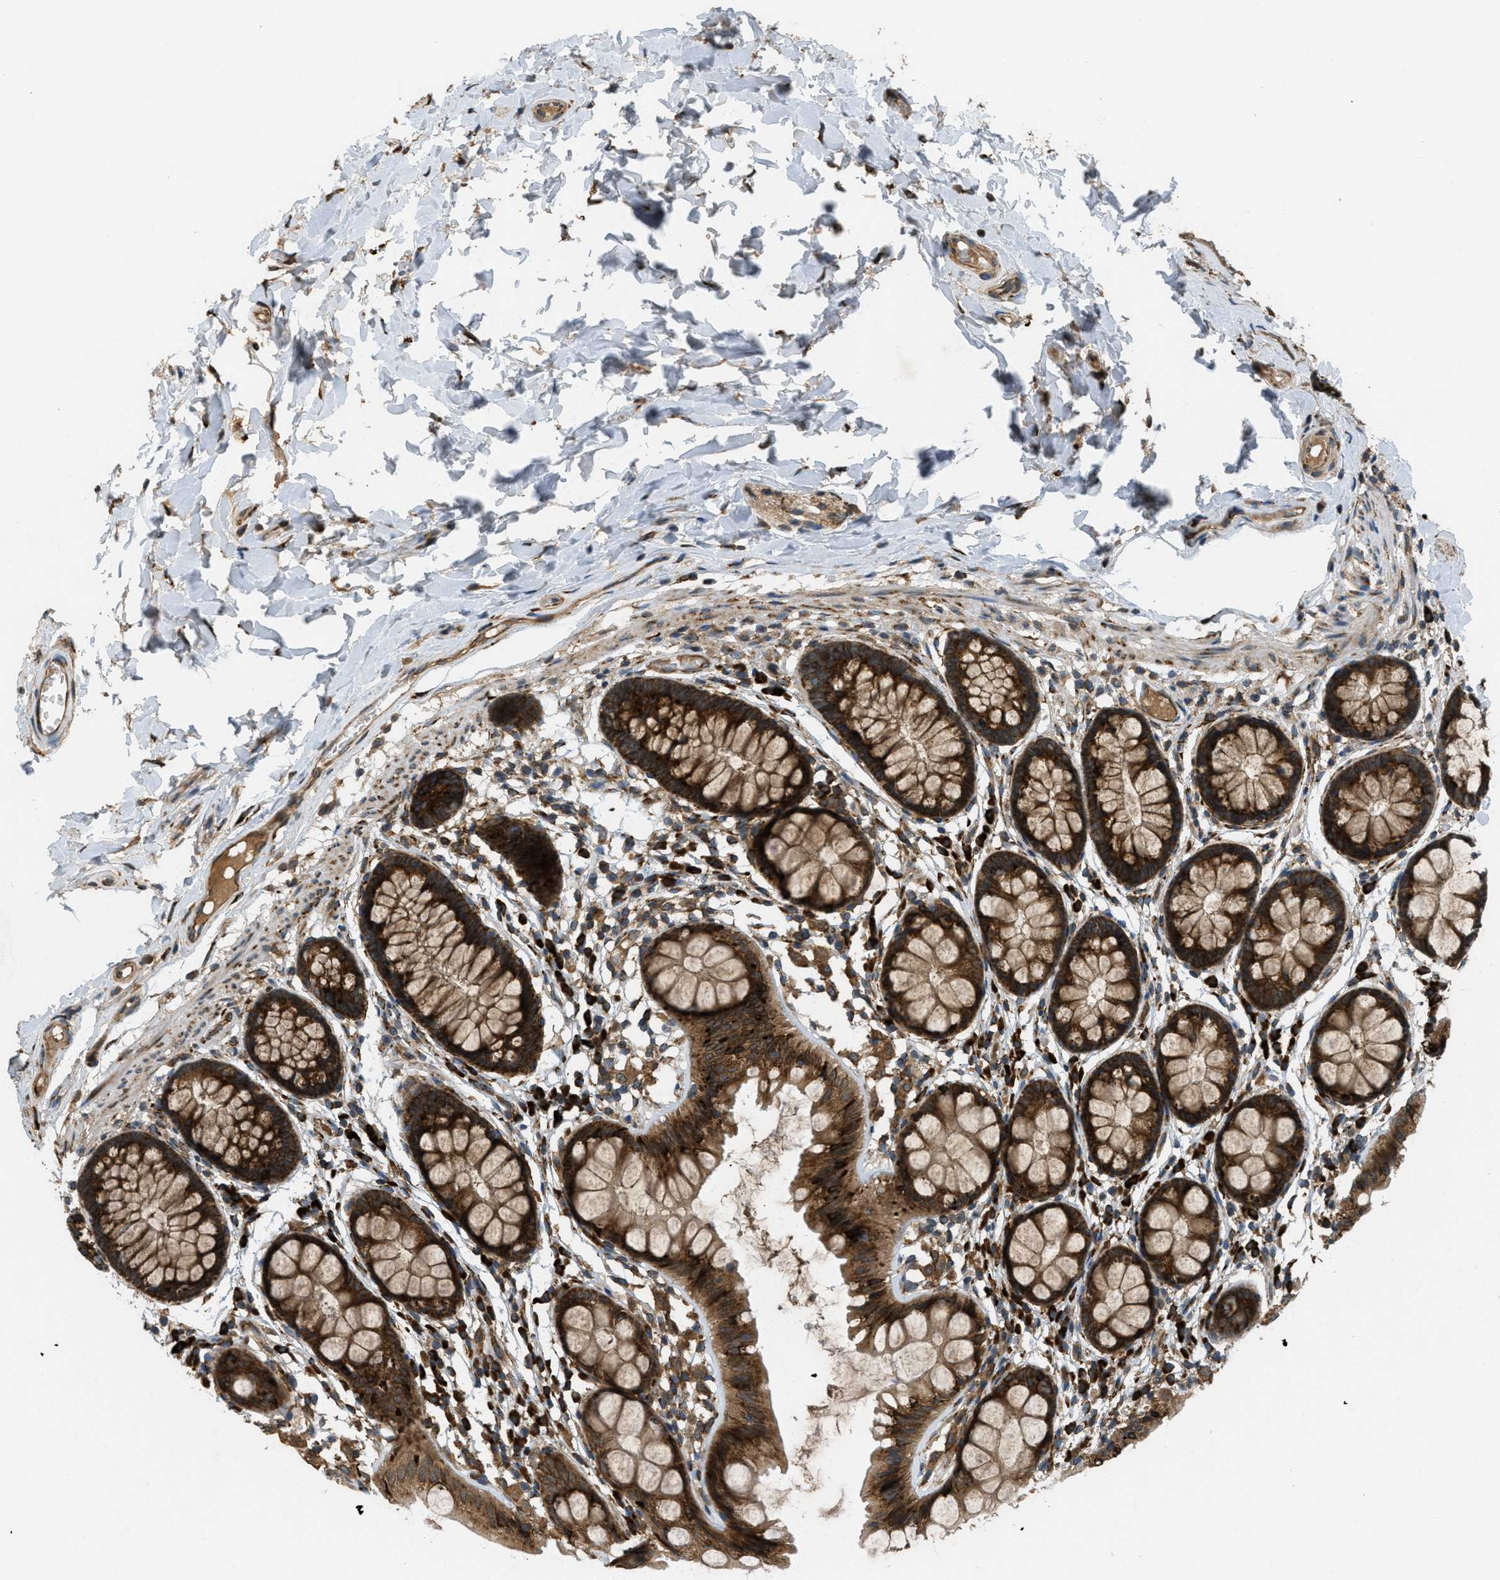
{"staining": {"intensity": "moderate", "quantity": ">75%", "location": "cytoplasmic/membranous"}, "tissue": "colon", "cell_type": "Endothelial cells", "image_type": "normal", "snomed": [{"axis": "morphology", "description": "Normal tissue, NOS"}, {"axis": "topography", "description": "Colon"}], "caption": "Human colon stained for a protein (brown) demonstrates moderate cytoplasmic/membranous positive staining in about >75% of endothelial cells.", "gene": "PCDH18", "patient": {"sex": "female", "age": 56}}